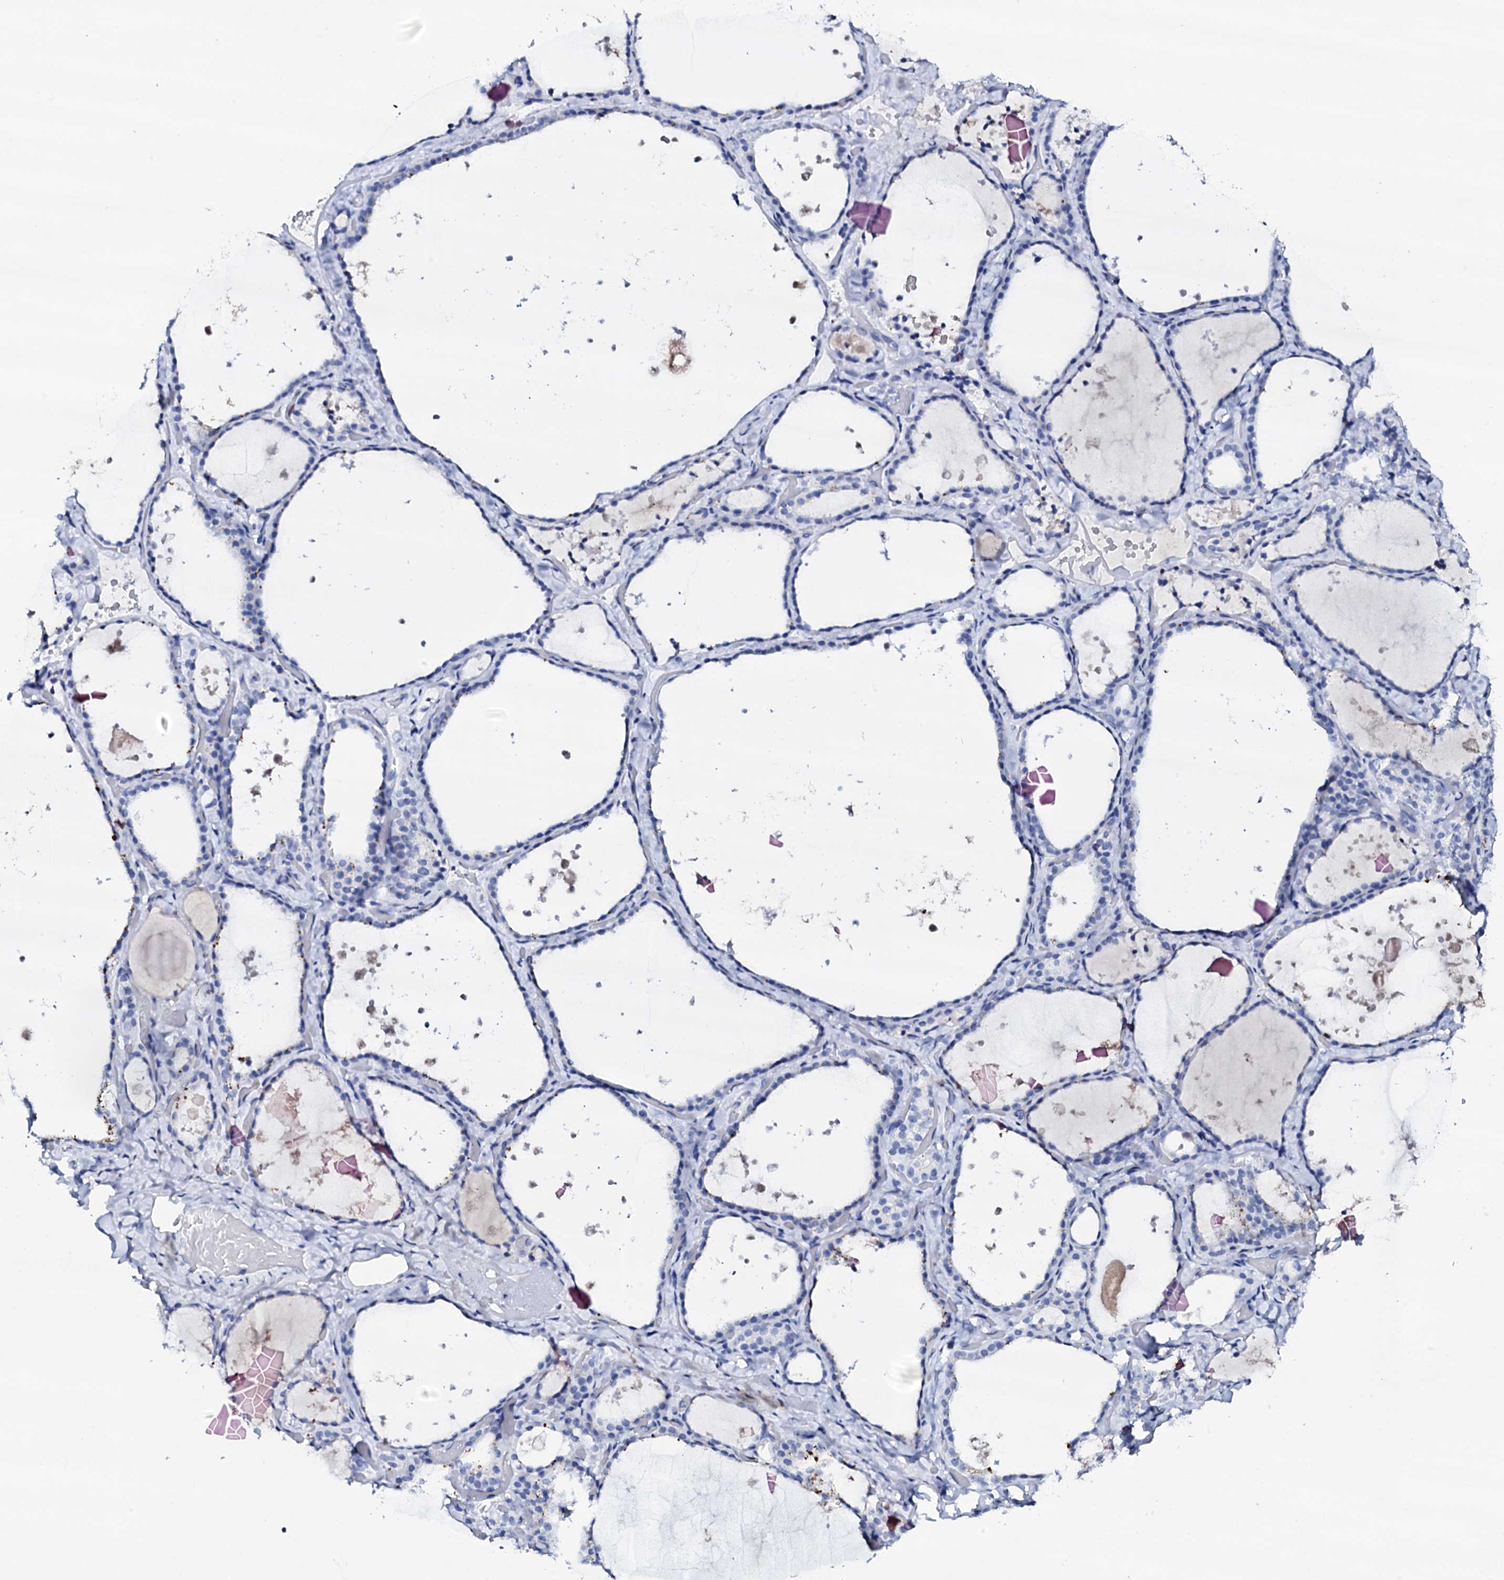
{"staining": {"intensity": "negative", "quantity": "none", "location": "none"}, "tissue": "thyroid gland", "cell_type": "Glandular cells", "image_type": "normal", "snomed": [{"axis": "morphology", "description": "Normal tissue, NOS"}, {"axis": "topography", "description": "Thyroid gland"}], "caption": "This histopathology image is of benign thyroid gland stained with IHC to label a protein in brown with the nuclei are counter-stained blue. There is no staining in glandular cells.", "gene": "FBXL16", "patient": {"sex": "female", "age": 44}}